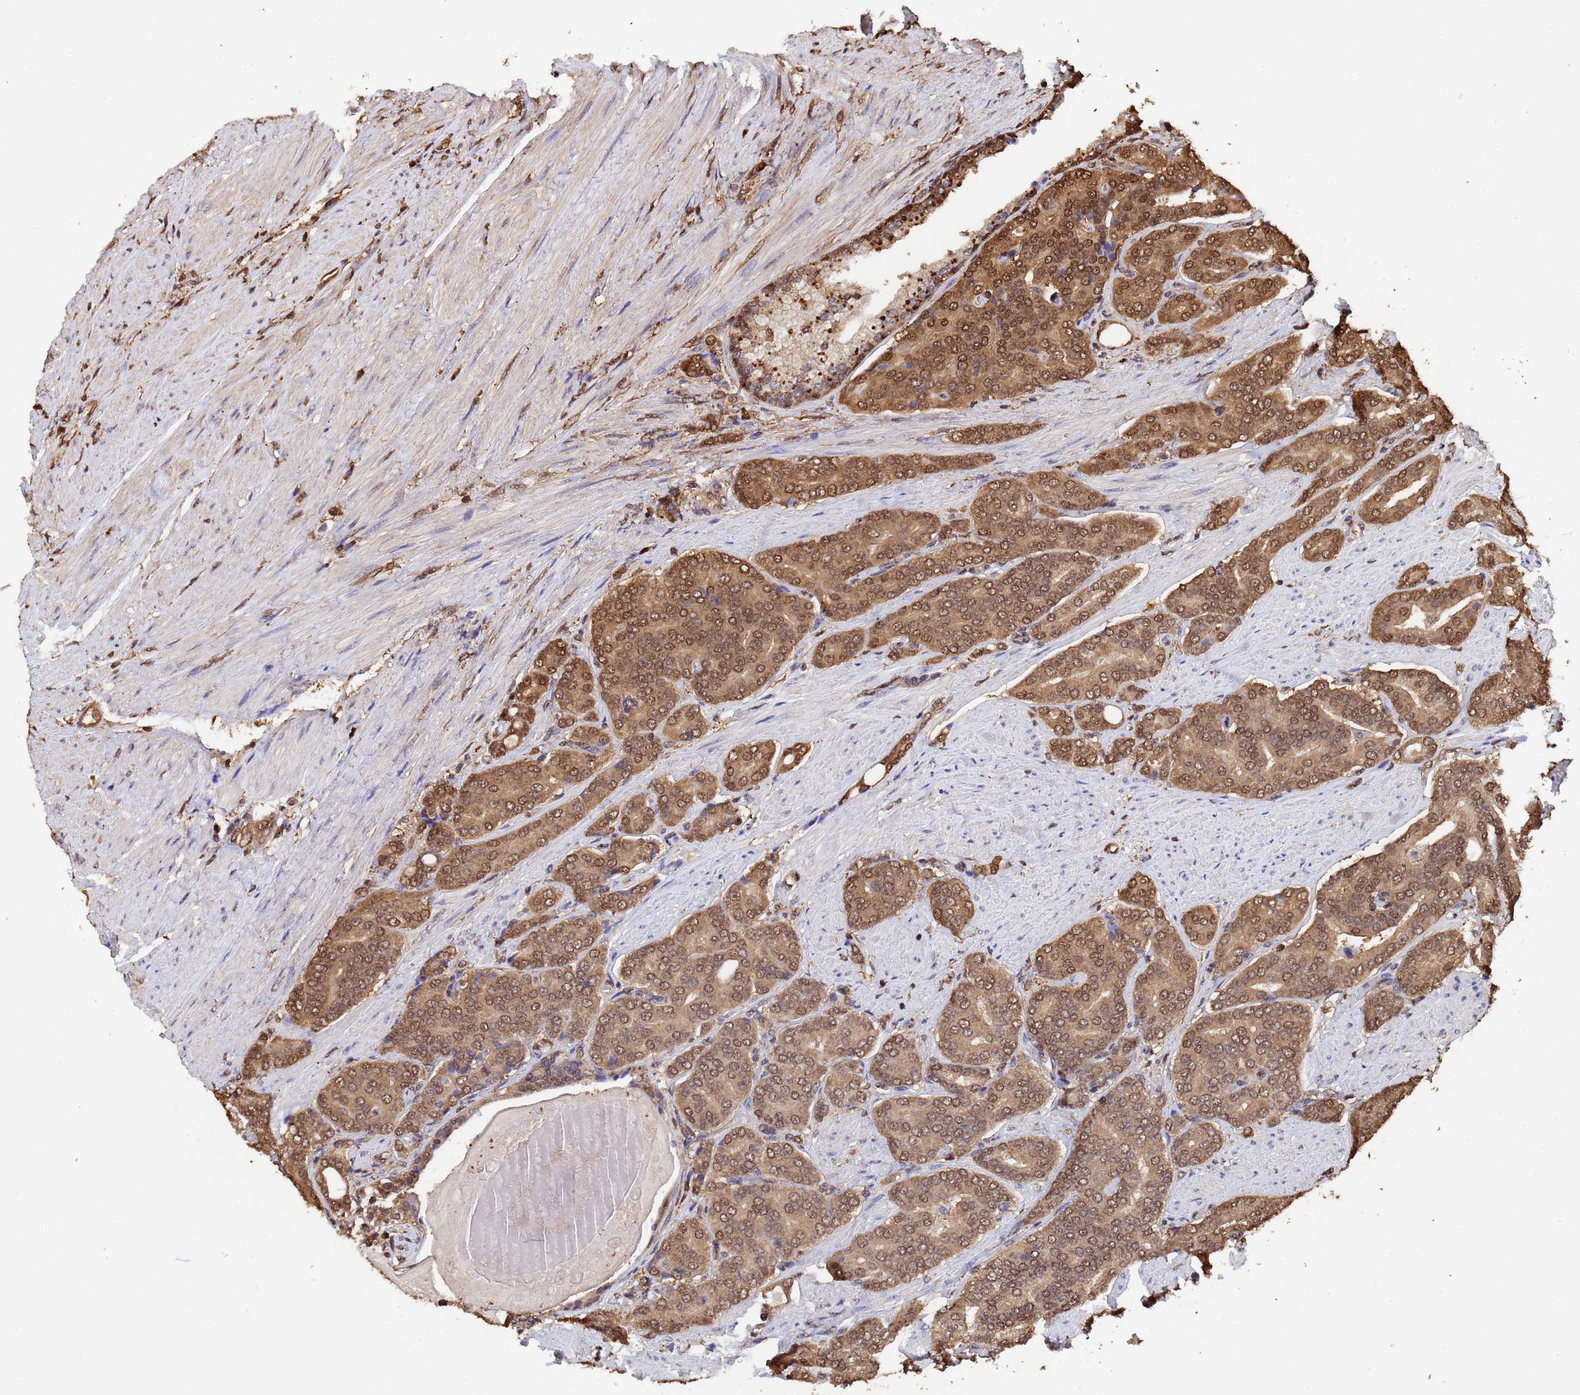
{"staining": {"intensity": "moderate", "quantity": ">75%", "location": "cytoplasmic/membranous,nuclear"}, "tissue": "prostate cancer", "cell_type": "Tumor cells", "image_type": "cancer", "snomed": [{"axis": "morphology", "description": "Adenocarcinoma, High grade"}, {"axis": "topography", "description": "Prostate"}], "caption": "Brown immunohistochemical staining in human prostate cancer (high-grade adenocarcinoma) reveals moderate cytoplasmic/membranous and nuclear staining in approximately >75% of tumor cells.", "gene": "SUMO4", "patient": {"sex": "male", "age": 67}}